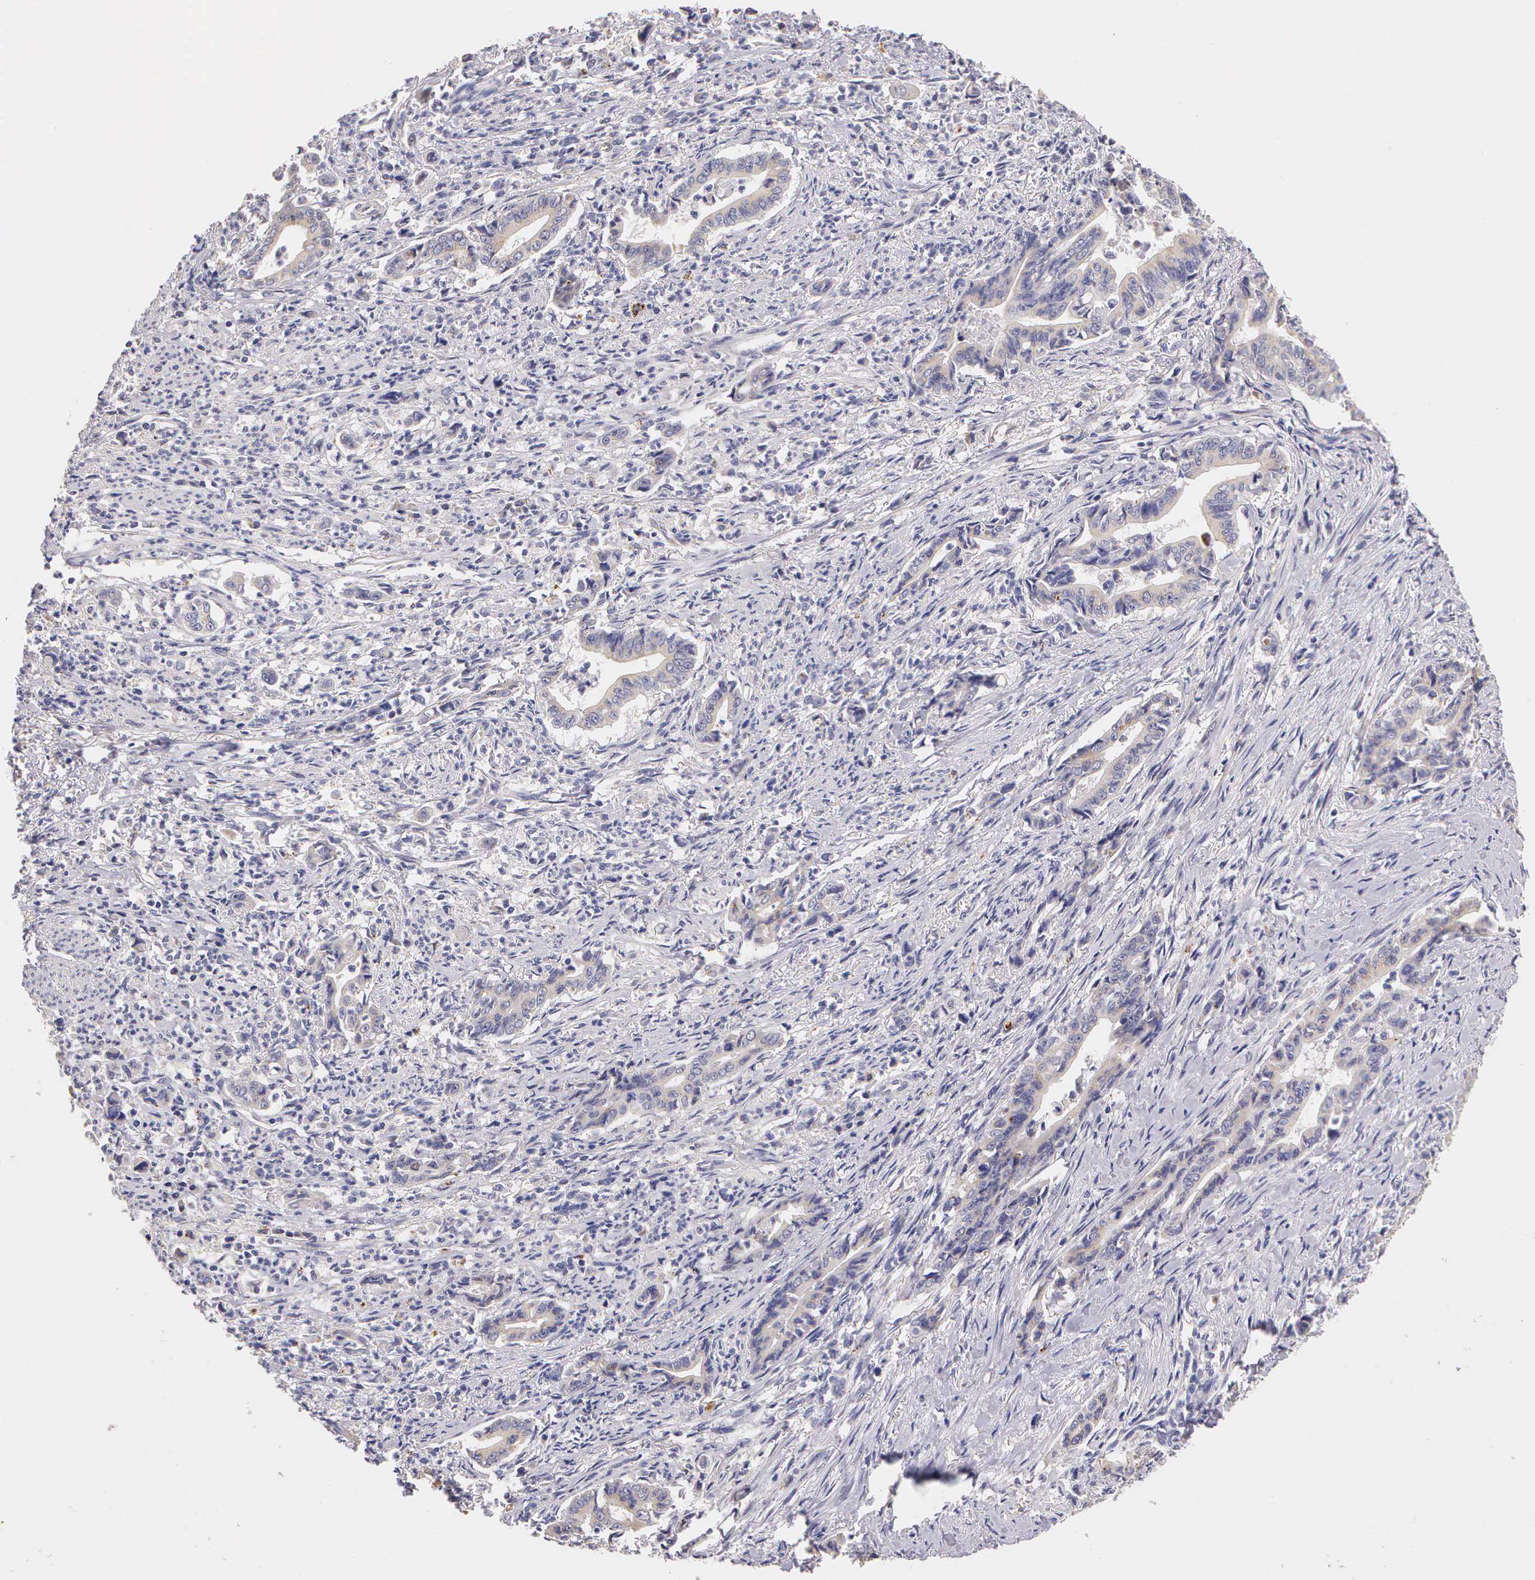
{"staining": {"intensity": "weak", "quantity": "25%-75%", "location": "cytoplasmic/membranous"}, "tissue": "stomach cancer", "cell_type": "Tumor cells", "image_type": "cancer", "snomed": [{"axis": "morphology", "description": "Adenocarcinoma, NOS"}, {"axis": "topography", "description": "Stomach"}], "caption": "A brown stain shows weak cytoplasmic/membranous positivity of a protein in human stomach cancer (adenocarcinoma) tumor cells.", "gene": "ESR1", "patient": {"sex": "female", "age": 76}}